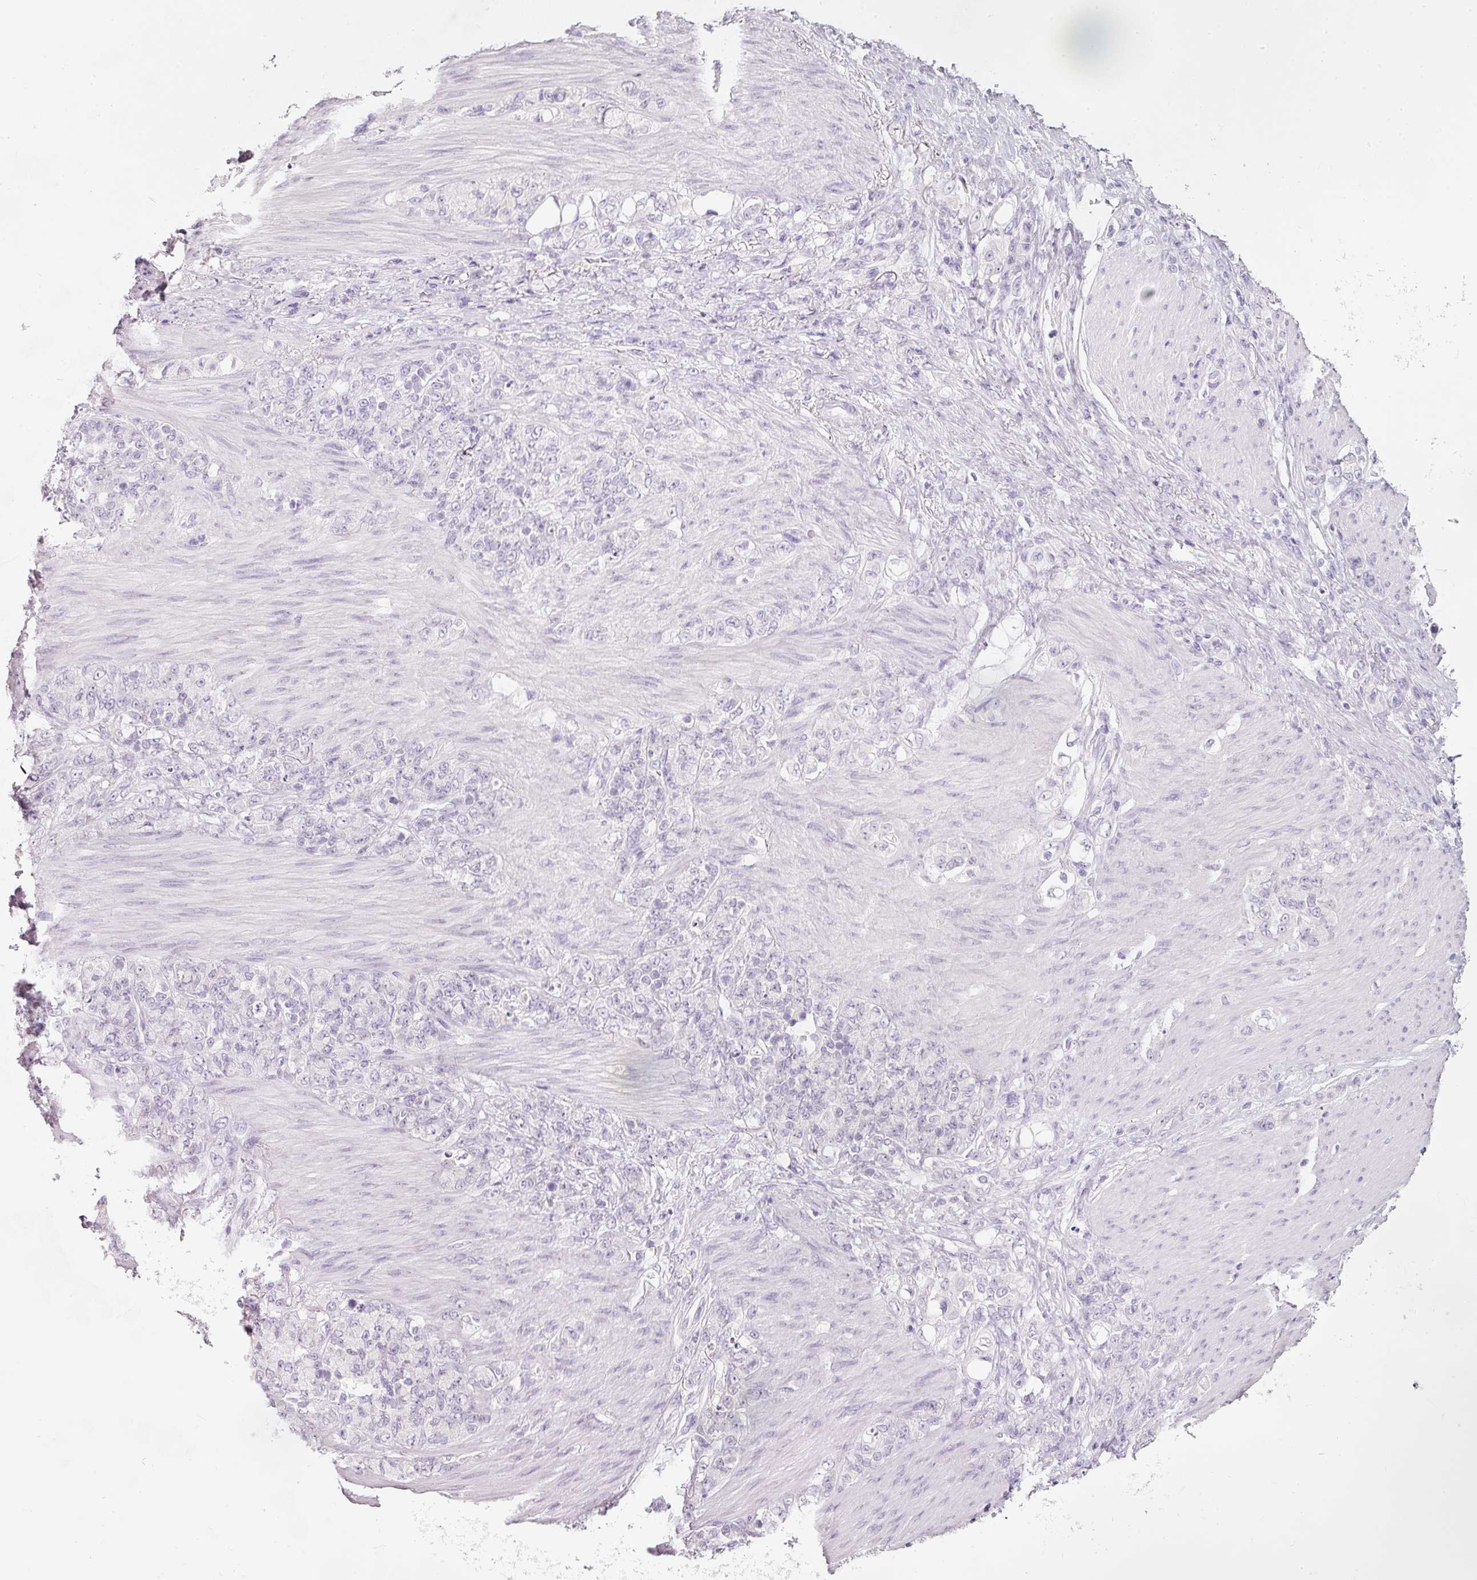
{"staining": {"intensity": "negative", "quantity": "none", "location": "none"}, "tissue": "stomach cancer", "cell_type": "Tumor cells", "image_type": "cancer", "snomed": [{"axis": "morphology", "description": "Normal tissue, NOS"}, {"axis": "morphology", "description": "Adenocarcinoma, NOS"}, {"axis": "topography", "description": "Stomach"}], "caption": "Stomach cancer (adenocarcinoma) stained for a protein using immunohistochemistry demonstrates no expression tumor cells.", "gene": "ENSG00000206549", "patient": {"sex": "female", "age": 79}}